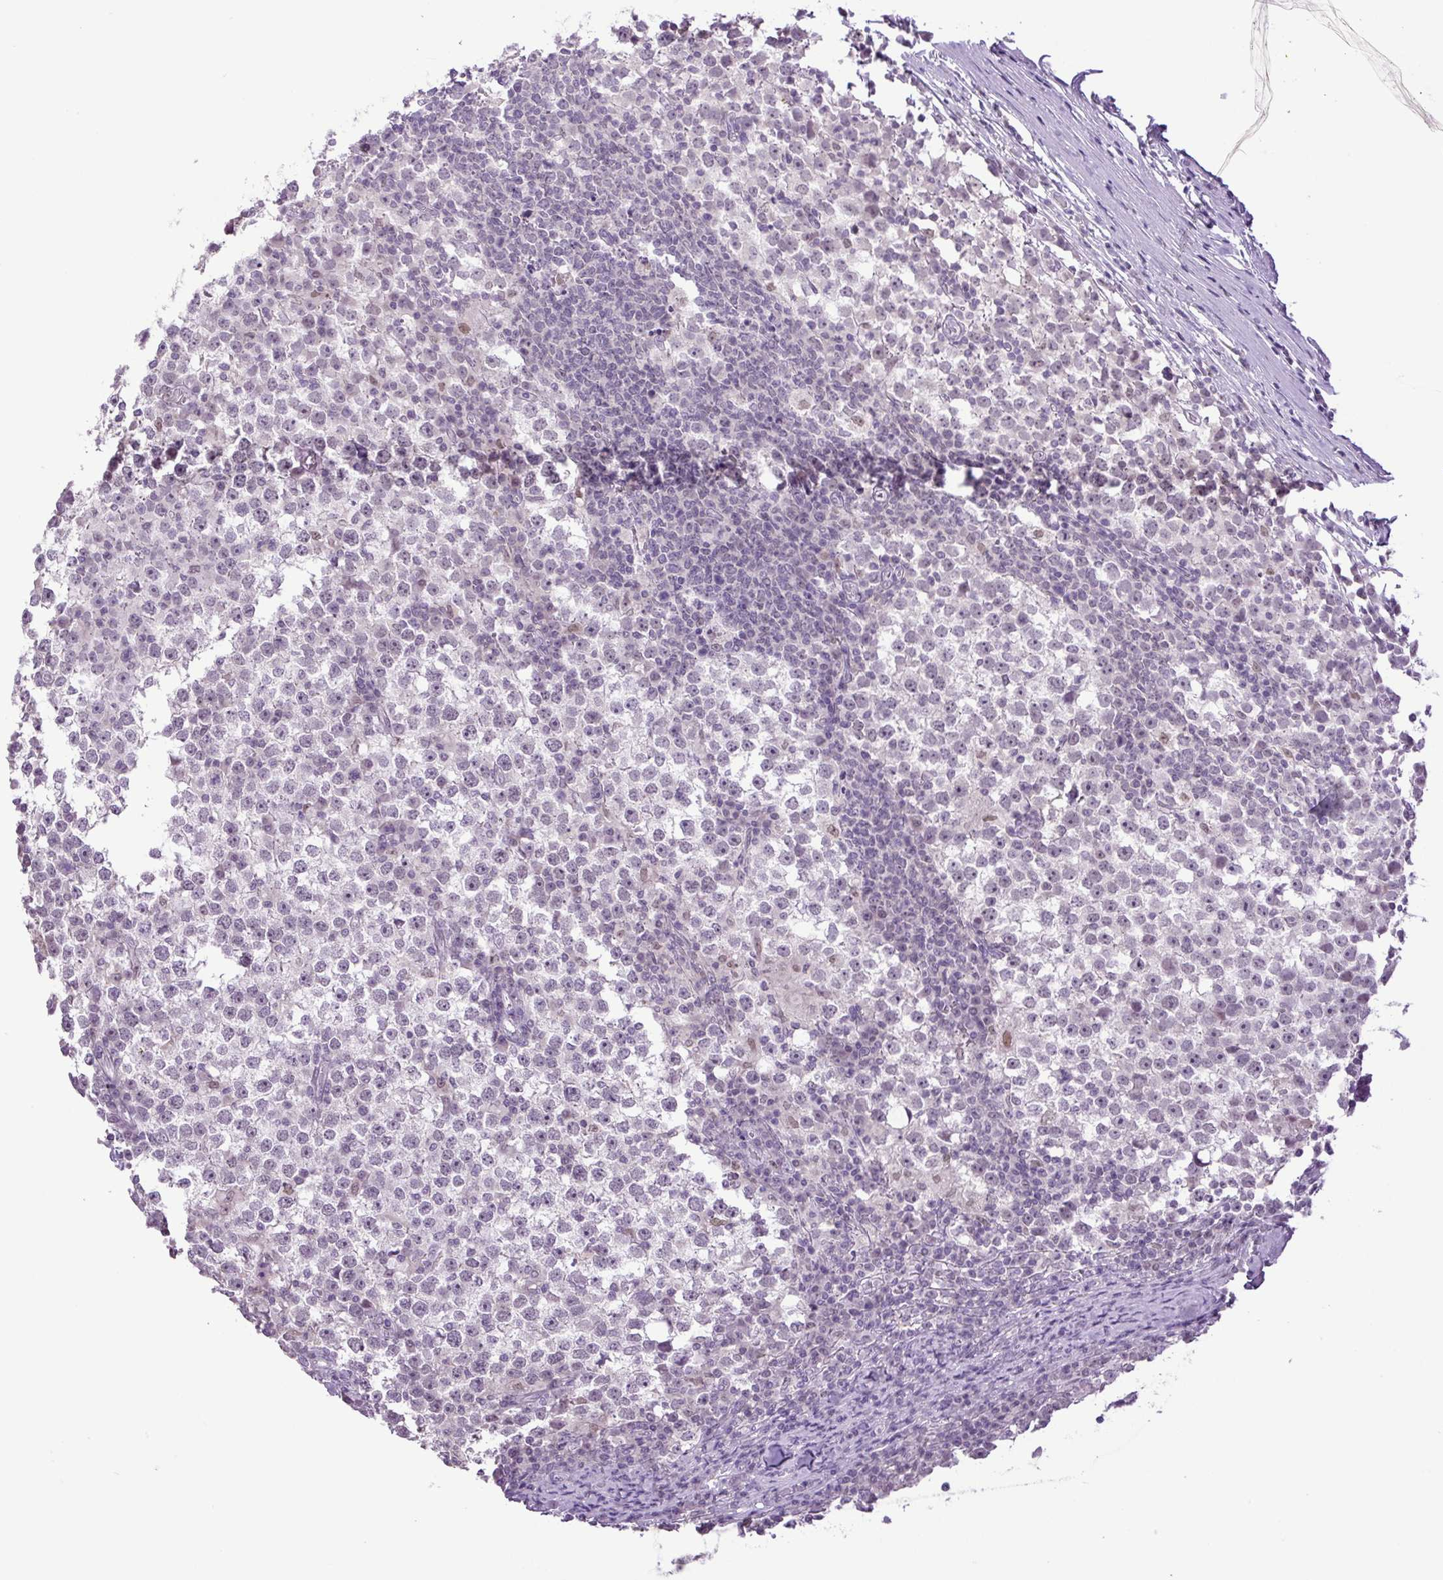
{"staining": {"intensity": "weak", "quantity": "<25%", "location": "nuclear"}, "tissue": "testis cancer", "cell_type": "Tumor cells", "image_type": "cancer", "snomed": [{"axis": "morphology", "description": "Seminoma, NOS"}, {"axis": "topography", "description": "Testis"}], "caption": "There is no significant positivity in tumor cells of testis cancer (seminoma). (DAB IHC visualized using brightfield microscopy, high magnification).", "gene": "KPNA1", "patient": {"sex": "male", "age": 65}}